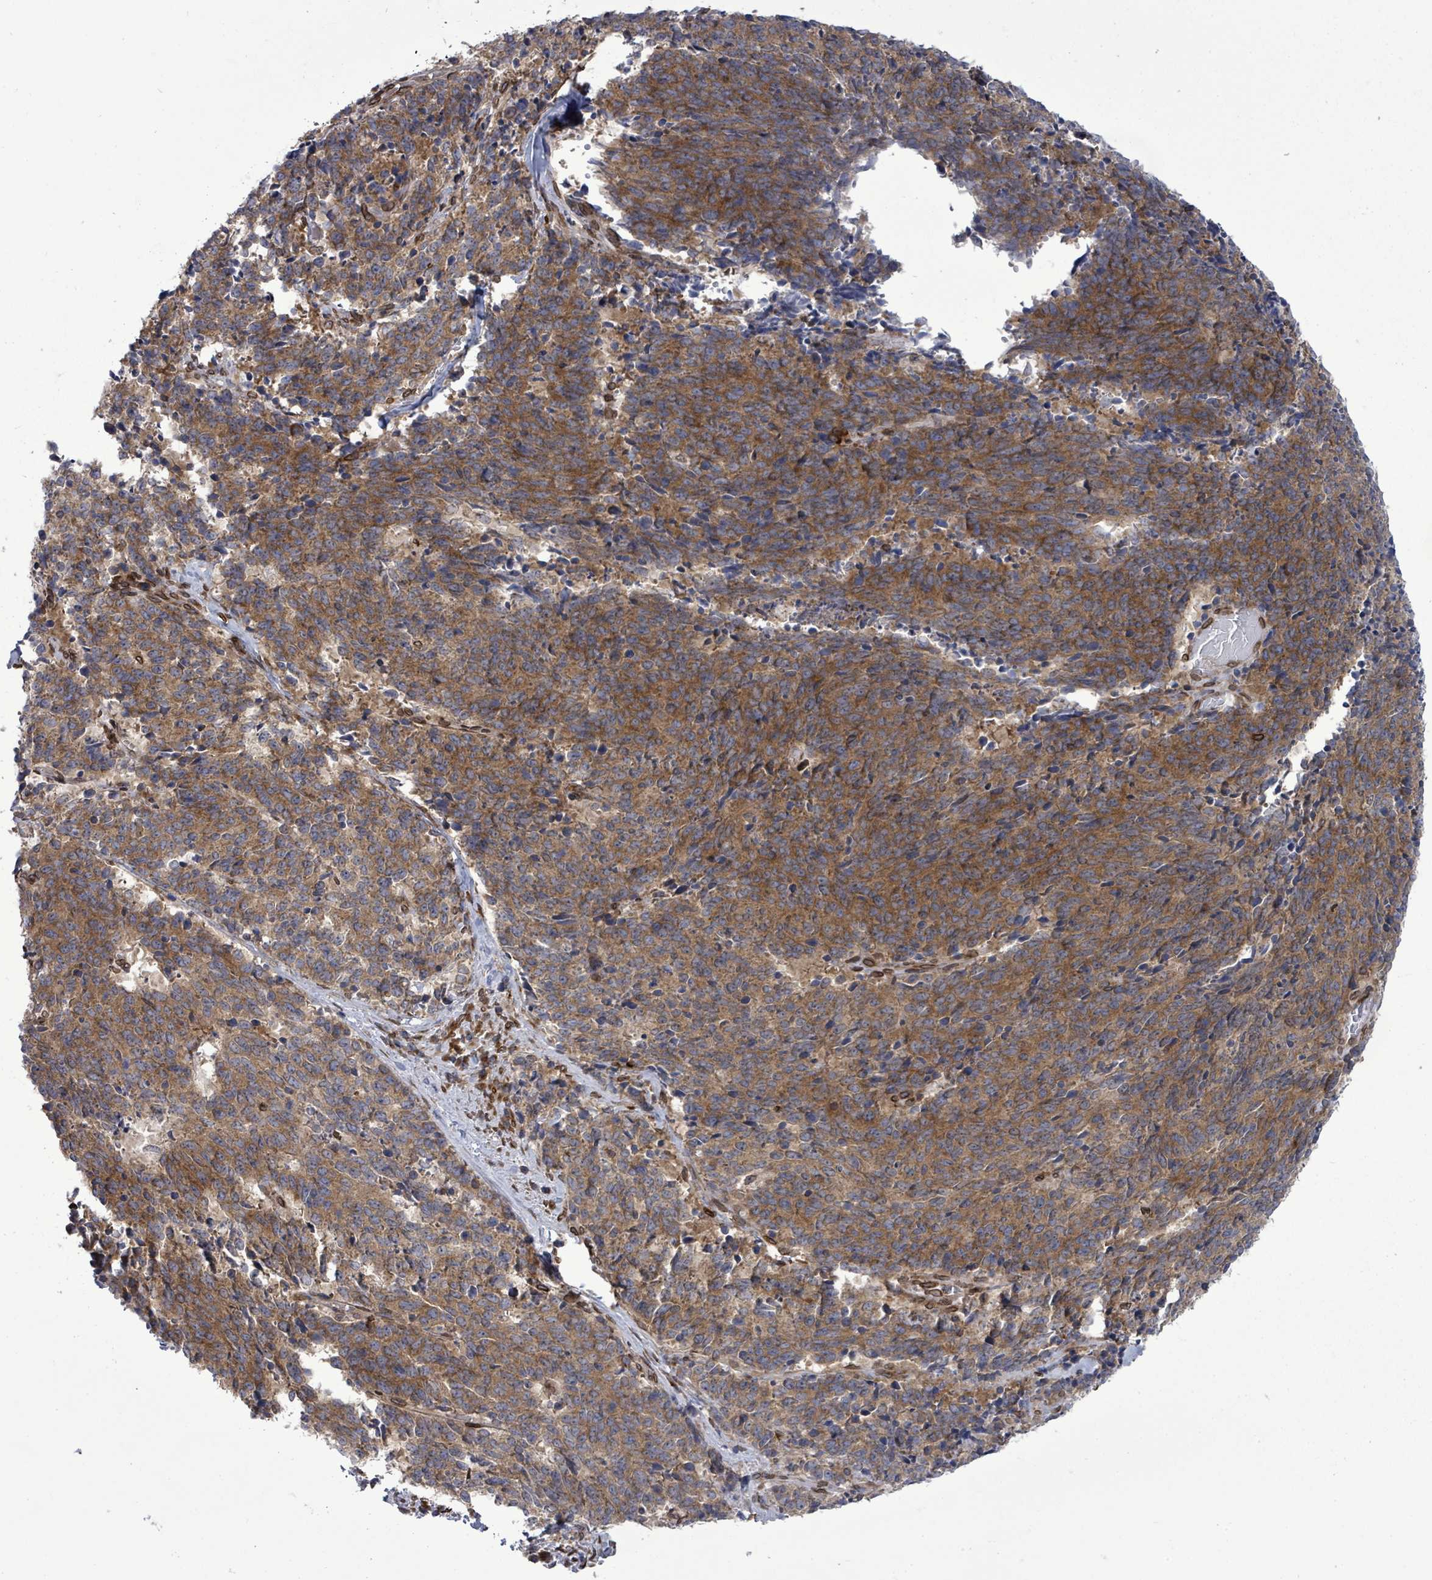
{"staining": {"intensity": "moderate", "quantity": ">75%", "location": "cytoplasmic/membranous"}, "tissue": "cervical cancer", "cell_type": "Tumor cells", "image_type": "cancer", "snomed": [{"axis": "morphology", "description": "Squamous cell carcinoma, NOS"}, {"axis": "topography", "description": "Cervix"}], "caption": "Cervical squamous cell carcinoma stained with a protein marker reveals moderate staining in tumor cells.", "gene": "ARFGAP1", "patient": {"sex": "female", "age": 29}}